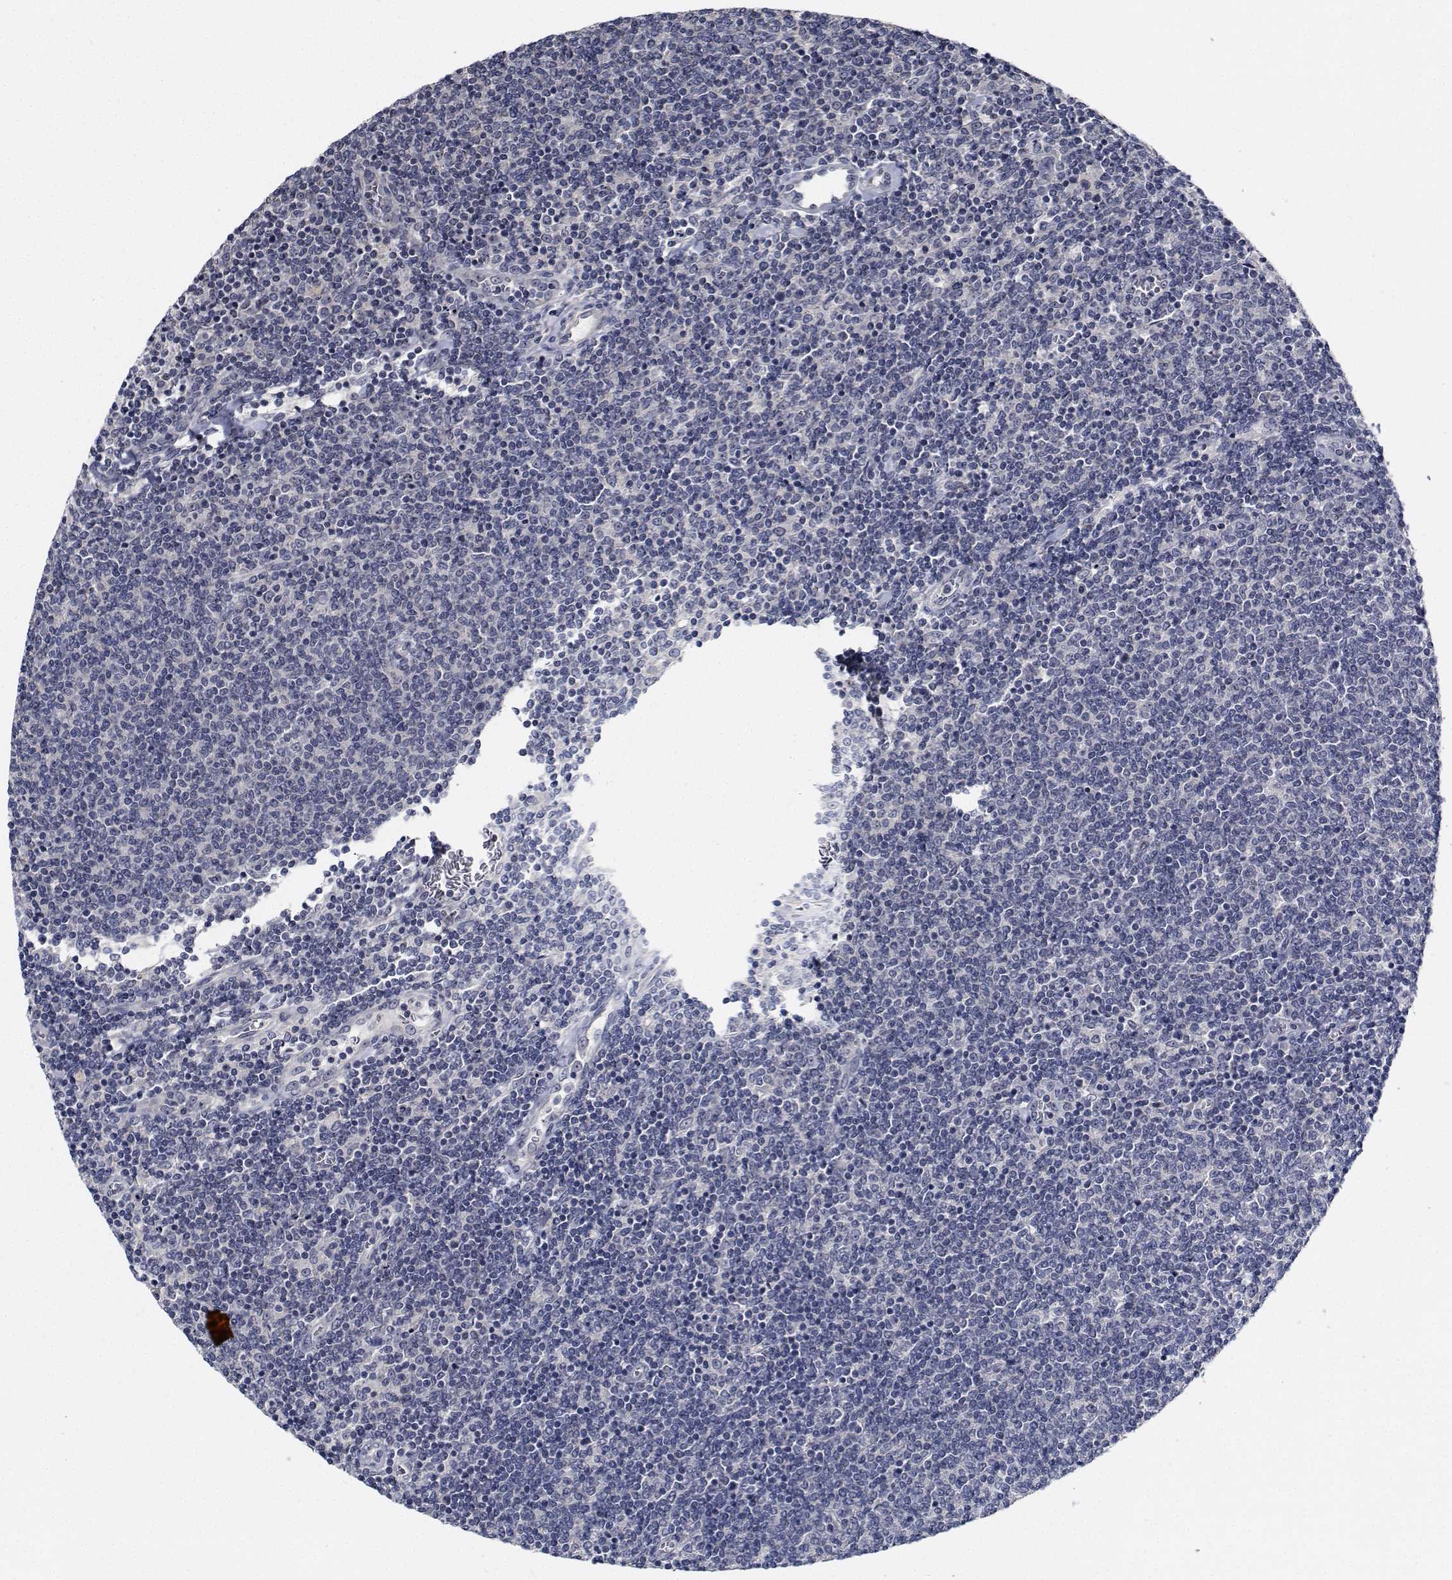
{"staining": {"intensity": "negative", "quantity": "none", "location": "none"}, "tissue": "lymphoma", "cell_type": "Tumor cells", "image_type": "cancer", "snomed": [{"axis": "morphology", "description": "Malignant lymphoma, non-Hodgkin's type, Low grade"}, {"axis": "topography", "description": "Lymph node"}], "caption": "Immunohistochemical staining of human lymphoma displays no significant expression in tumor cells. (DAB immunohistochemistry visualized using brightfield microscopy, high magnification).", "gene": "NVL", "patient": {"sex": "male", "age": 52}}